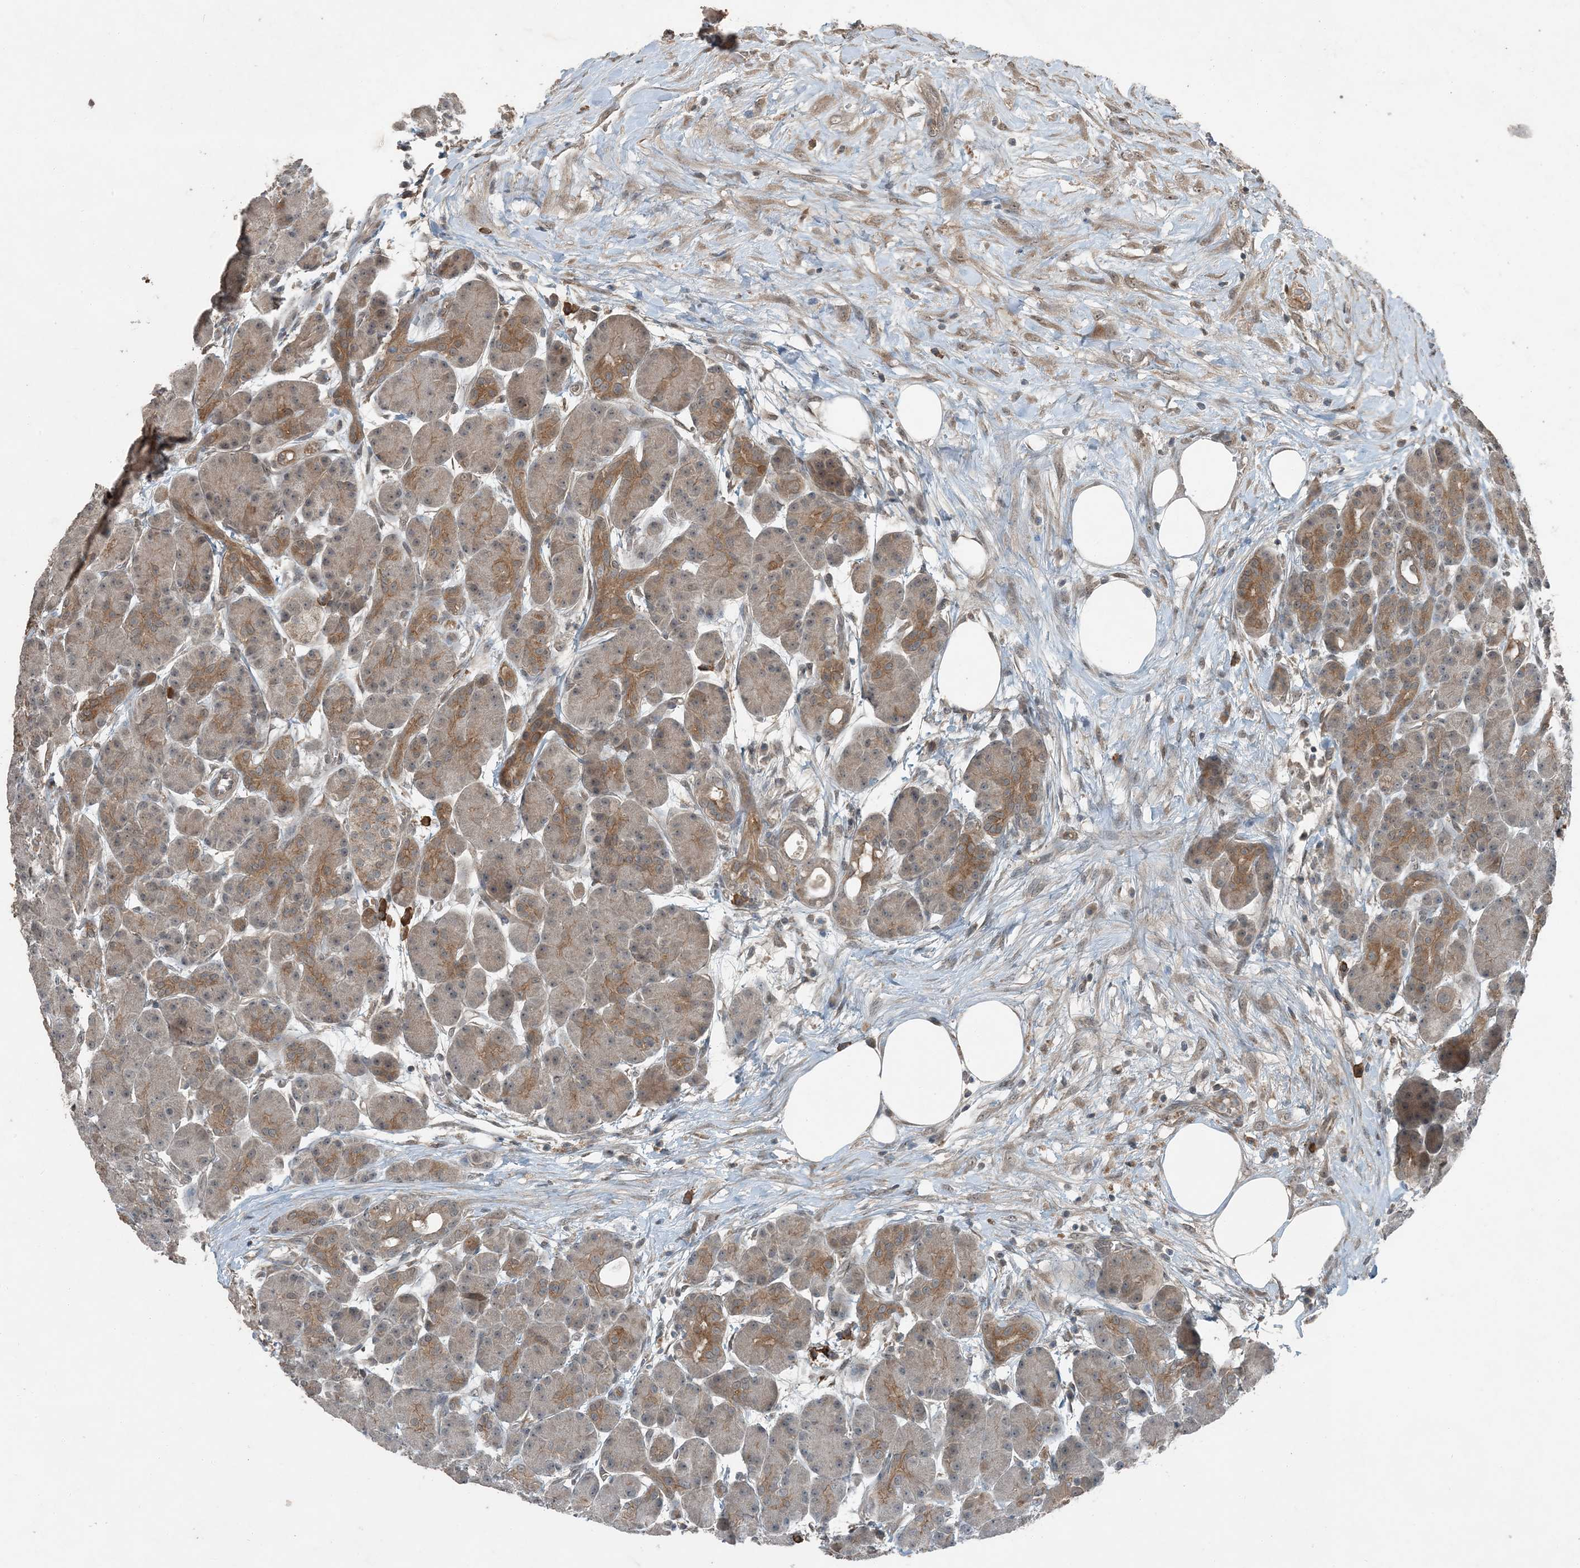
{"staining": {"intensity": "moderate", "quantity": "25%-75%", "location": "cytoplasmic/membranous"}, "tissue": "pancreas", "cell_type": "Exocrine glandular cells", "image_type": "normal", "snomed": [{"axis": "morphology", "description": "Normal tissue, NOS"}, {"axis": "topography", "description": "Pancreas"}], "caption": "High-magnification brightfield microscopy of benign pancreas stained with DAB (3,3'-diaminobenzidine) (brown) and counterstained with hematoxylin (blue). exocrine glandular cells exhibit moderate cytoplasmic/membranous positivity is seen in about25%-75% of cells.", "gene": "MDN1", "patient": {"sex": "male", "age": 63}}